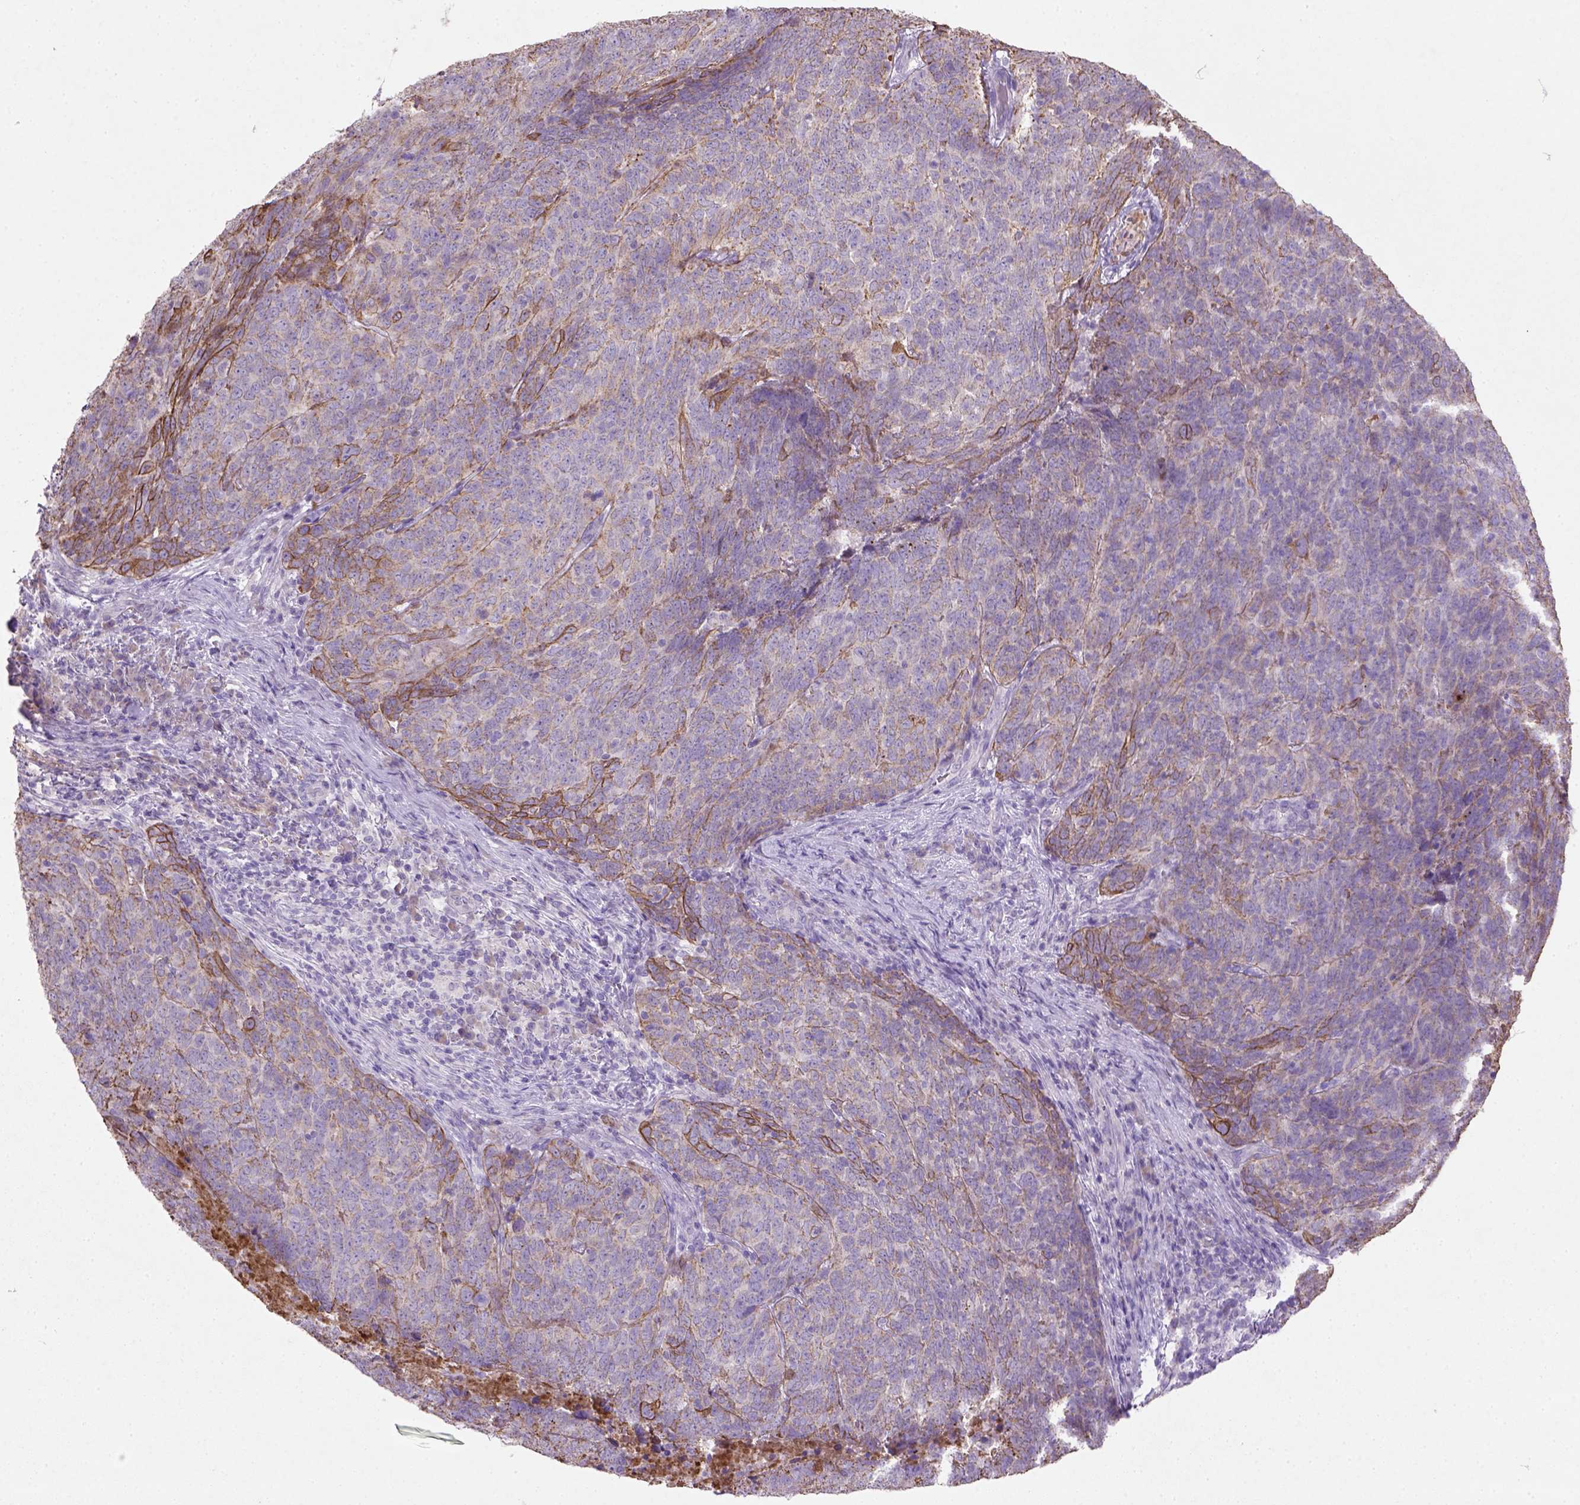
{"staining": {"intensity": "moderate", "quantity": "25%-75%", "location": "cytoplasmic/membranous"}, "tissue": "skin cancer", "cell_type": "Tumor cells", "image_type": "cancer", "snomed": [{"axis": "morphology", "description": "Squamous cell carcinoma, NOS"}, {"axis": "topography", "description": "Skin"}, {"axis": "topography", "description": "Anal"}], "caption": "Skin cancer tissue exhibits moderate cytoplasmic/membranous staining in approximately 25%-75% of tumor cells The protein of interest is shown in brown color, while the nuclei are stained blue.", "gene": "NUDT2", "patient": {"sex": "female", "age": 51}}